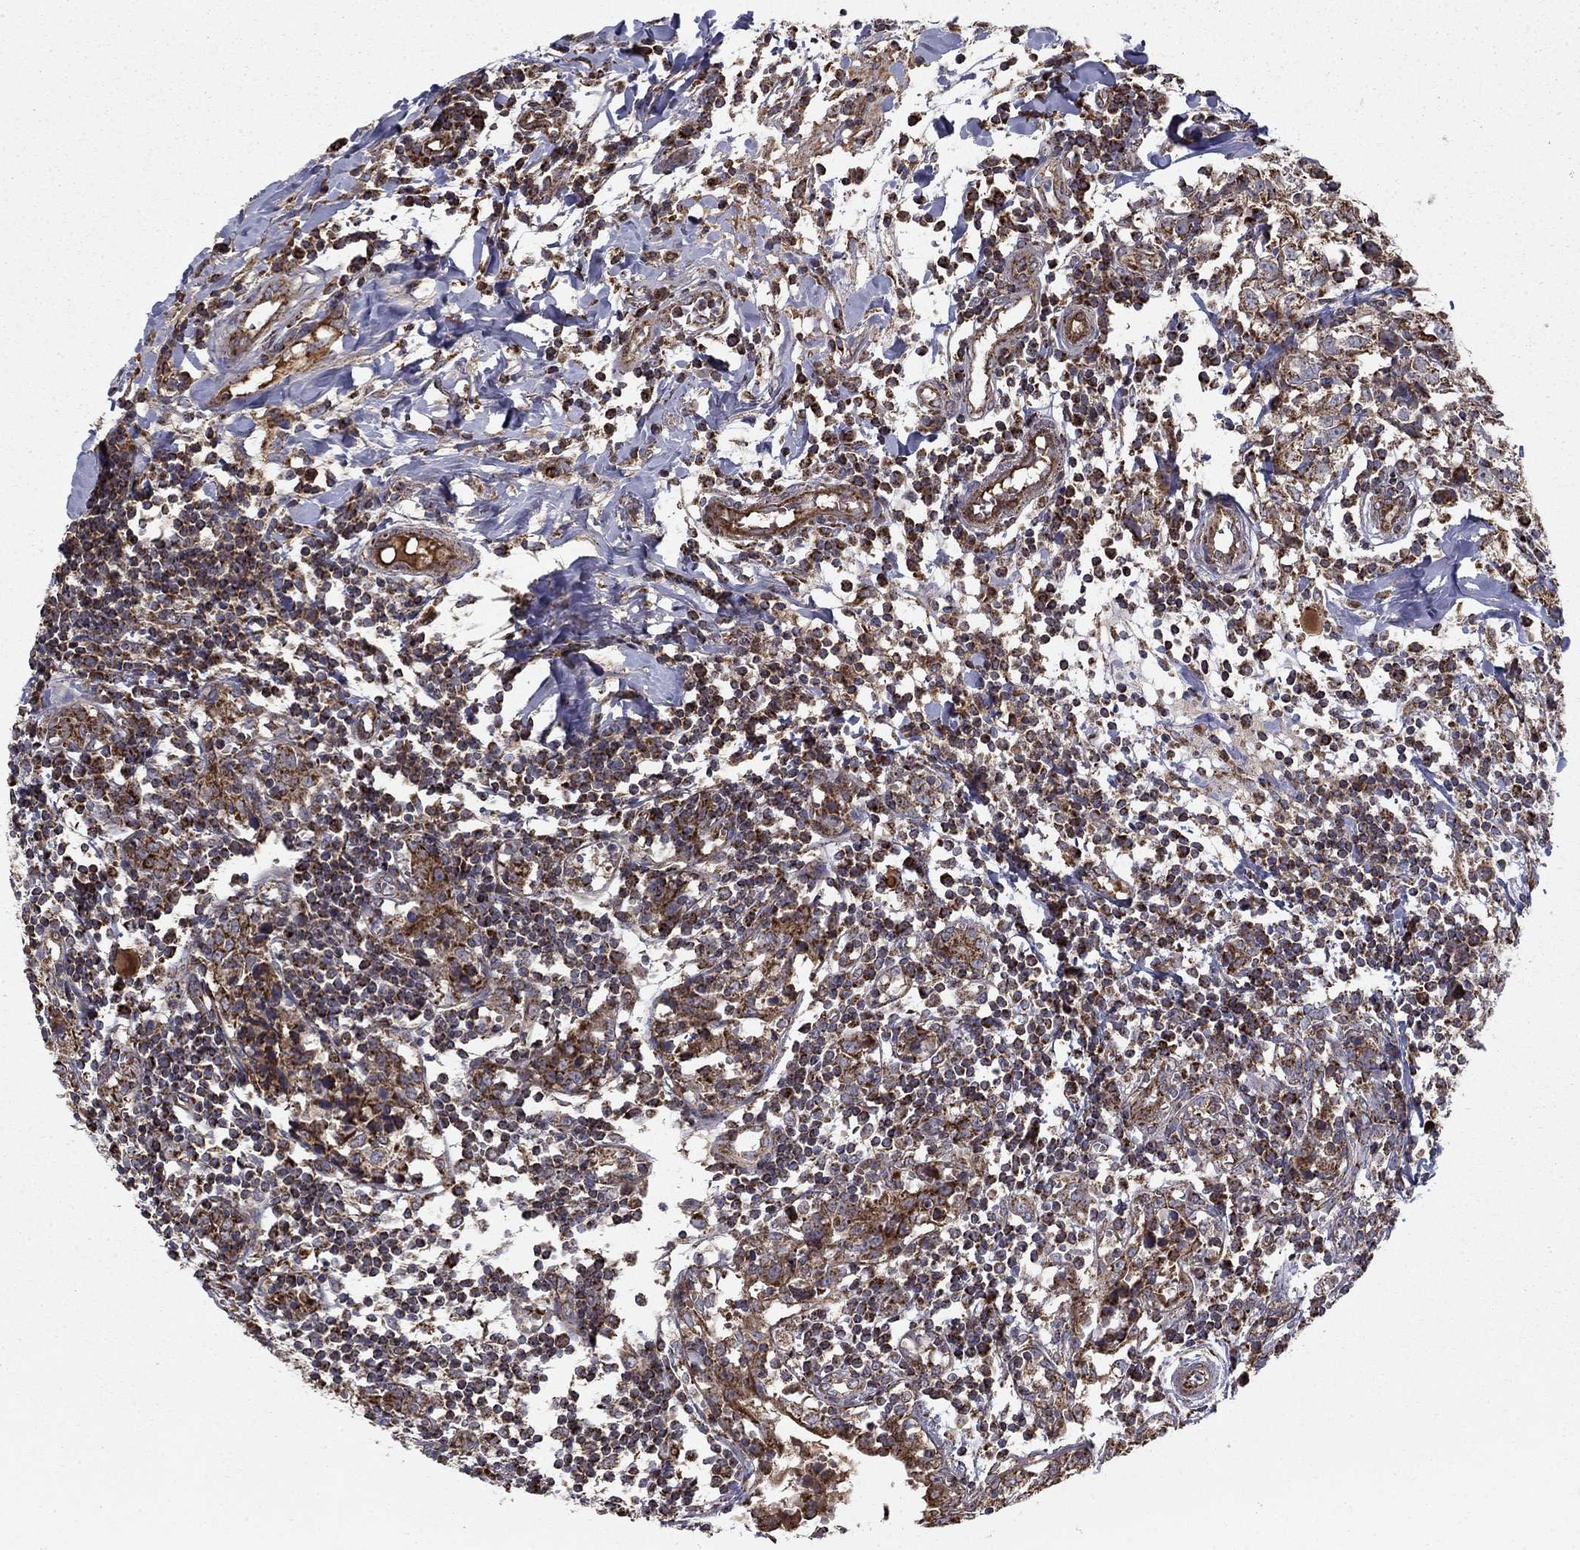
{"staining": {"intensity": "moderate", "quantity": ">75%", "location": "cytoplasmic/membranous"}, "tissue": "breast cancer", "cell_type": "Tumor cells", "image_type": "cancer", "snomed": [{"axis": "morphology", "description": "Duct carcinoma"}, {"axis": "topography", "description": "Breast"}], "caption": "Human breast infiltrating ductal carcinoma stained with a brown dye demonstrates moderate cytoplasmic/membranous positive expression in about >75% of tumor cells.", "gene": "NDUFS8", "patient": {"sex": "female", "age": 30}}